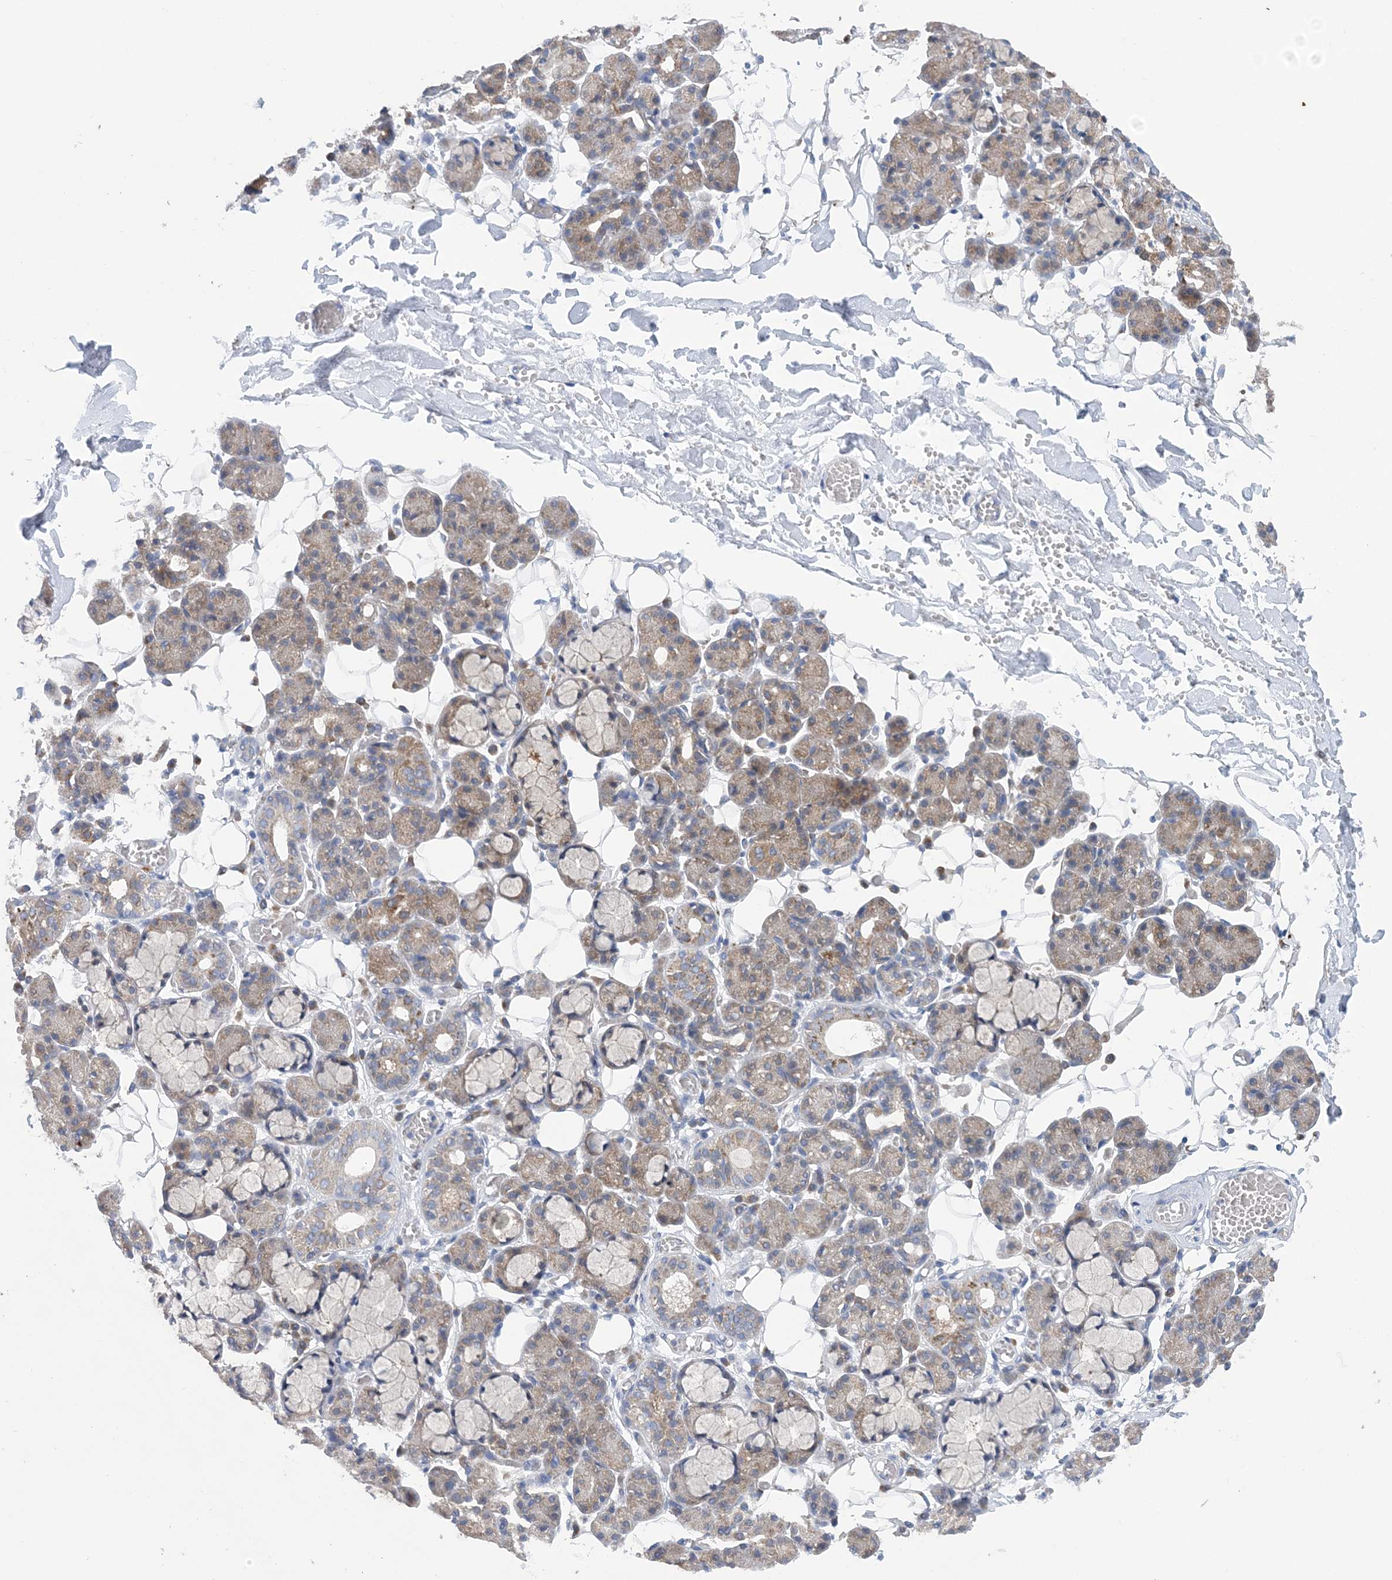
{"staining": {"intensity": "weak", "quantity": "25%-75%", "location": "cytoplasmic/membranous"}, "tissue": "salivary gland", "cell_type": "Glandular cells", "image_type": "normal", "snomed": [{"axis": "morphology", "description": "Normal tissue, NOS"}, {"axis": "topography", "description": "Salivary gland"}], "caption": "Immunohistochemical staining of normal salivary gland displays low levels of weak cytoplasmic/membranous positivity in approximately 25%-75% of glandular cells.", "gene": "COPE", "patient": {"sex": "male", "age": 63}}